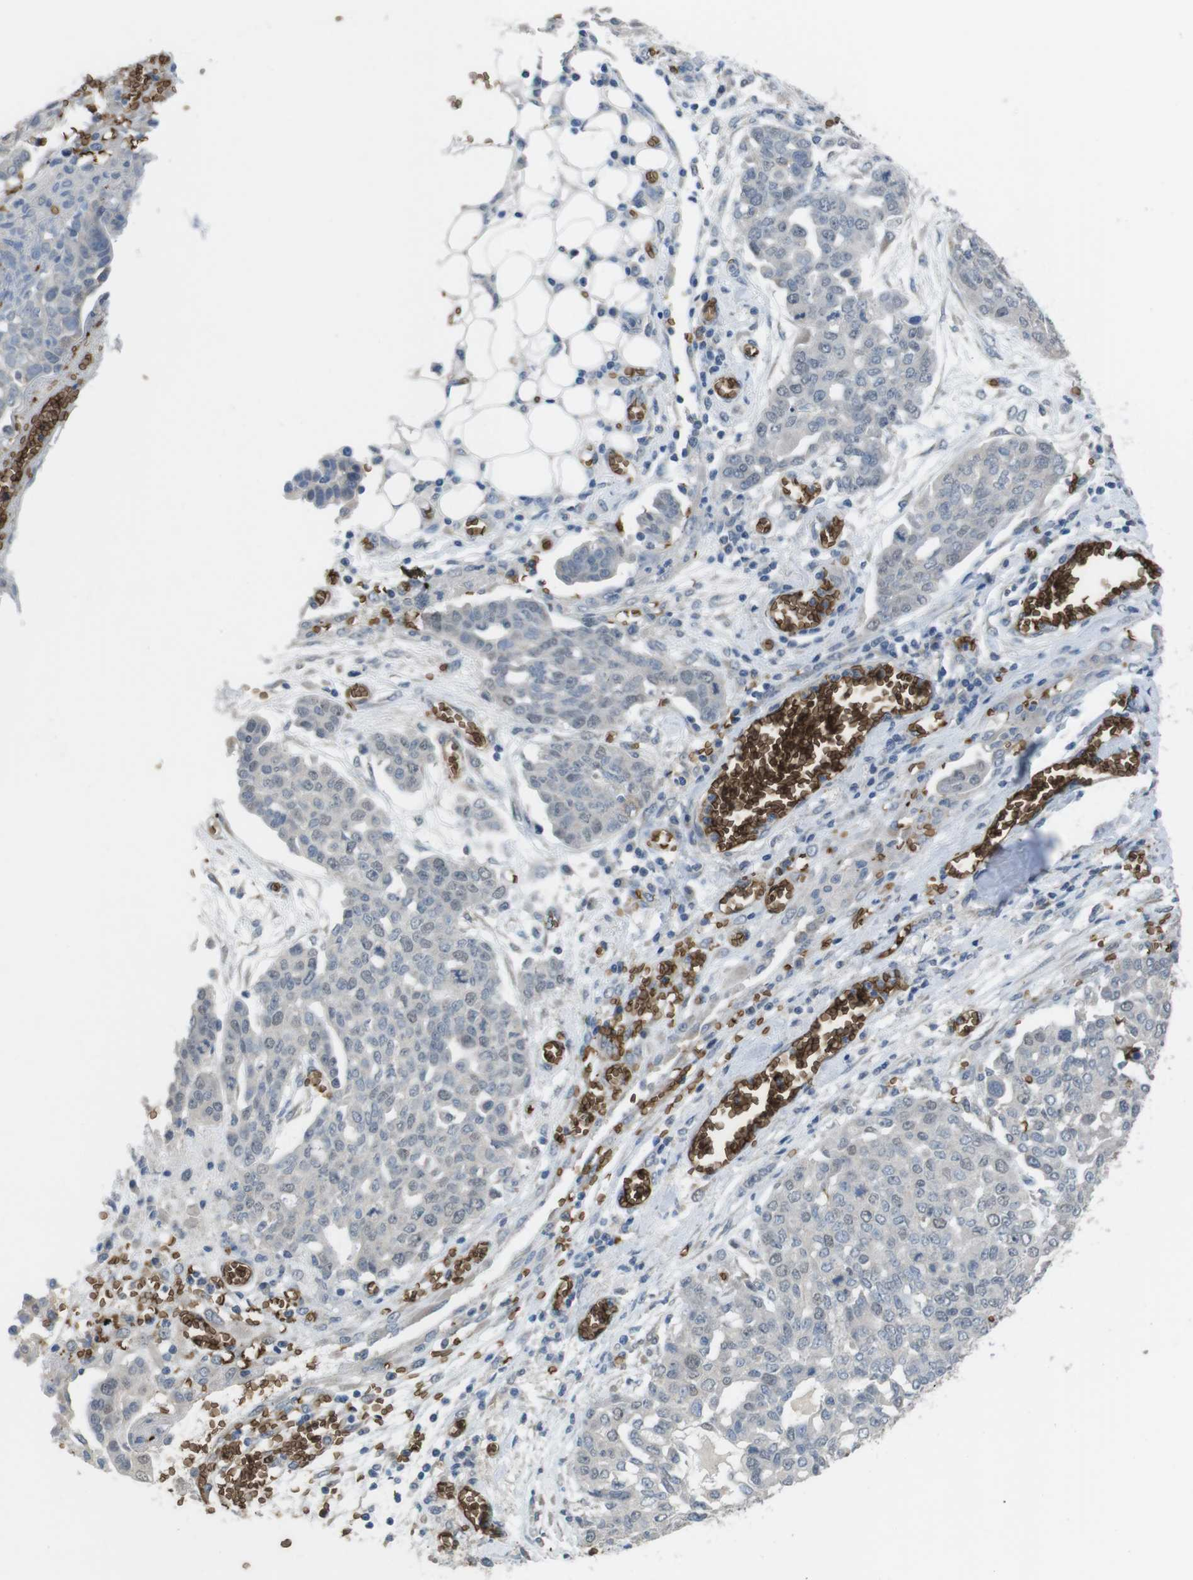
{"staining": {"intensity": "negative", "quantity": "none", "location": "none"}, "tissue": "ovarian cancer", "cell_type": "Tumor cells", "image_type": "cancer", "snomed": [{"axis": "morphology", "description": "Cystadenocarcinoma, serous, NOS"}, {"axis": "topography", "description": "Soft tissue"}, {"axis": "topography", "description": "Ovary"}], "caption": "An image of serous cystadenocarcinoma (ovarian) stained for a protein demonstrates no brown staining in tumor cells.", "gene": "GYPA", "patient": {"sex": "female", "age": 57}}